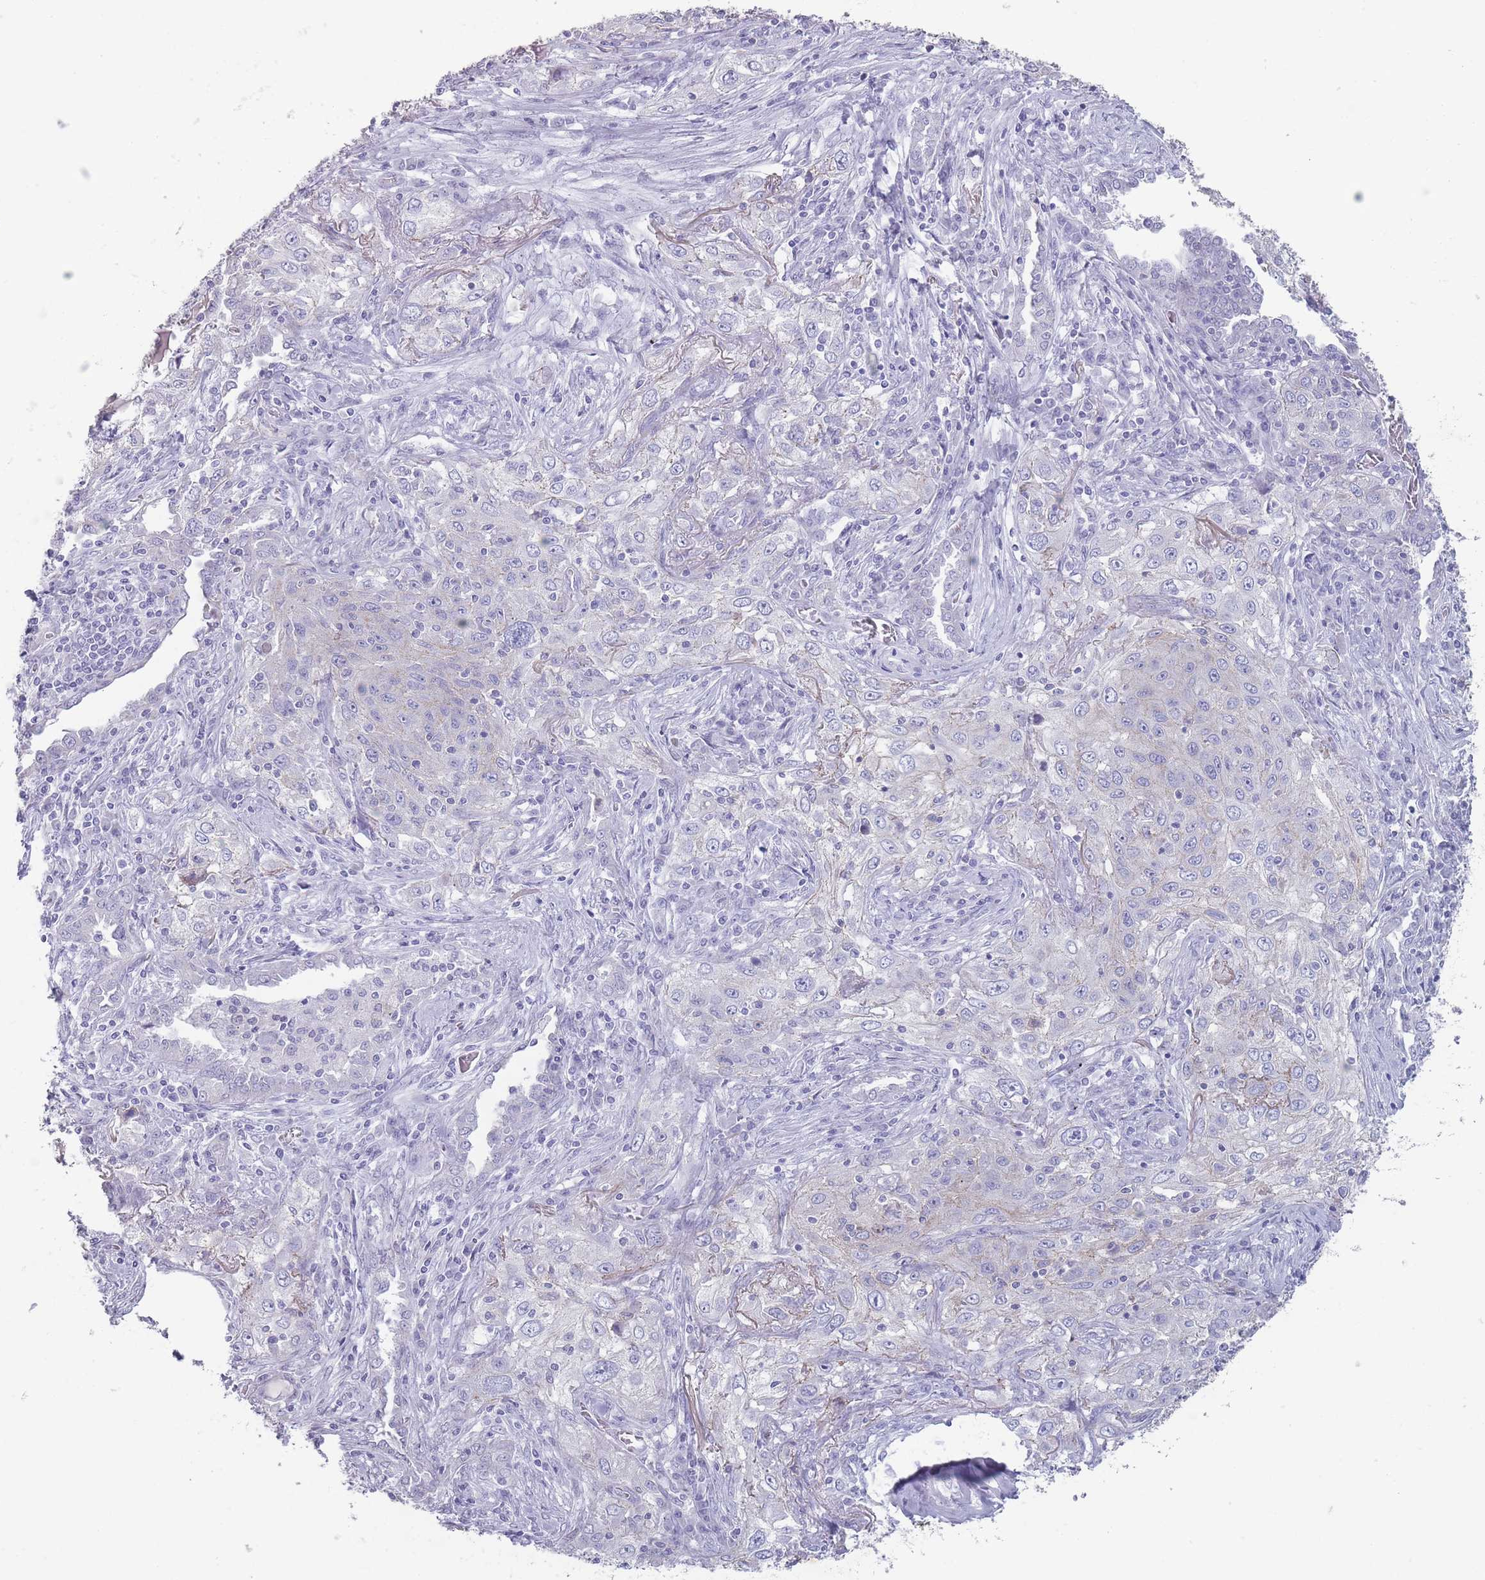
{"staining": {"intensity": "negative", "quantity": "none", "location": "none"}, "tissue": "lung cancer", "cell_type": "Tumor cells", "image_type": "cancer", "snomed": [{"axis": "morphology", "description": "Squamous cell carcinoma, NOS"}, {"axis": "topography", "description": "Lung"}], "caption": "Immunohistochemistry (IHC) photomicrograph of neoplastic tissue: human lung squamous cell carcinoma stained with DAB shows no significant protein positivity in tumor cells. Brightfield microscopy of immunohistochemistry (IHC) stained with DAB (3,3'-diaminobenzidine) (brown) and hematoxylin (blue), captured at high magnification.", "gene": "RHBG", "patient": {"sex": "female", "age": 69}}